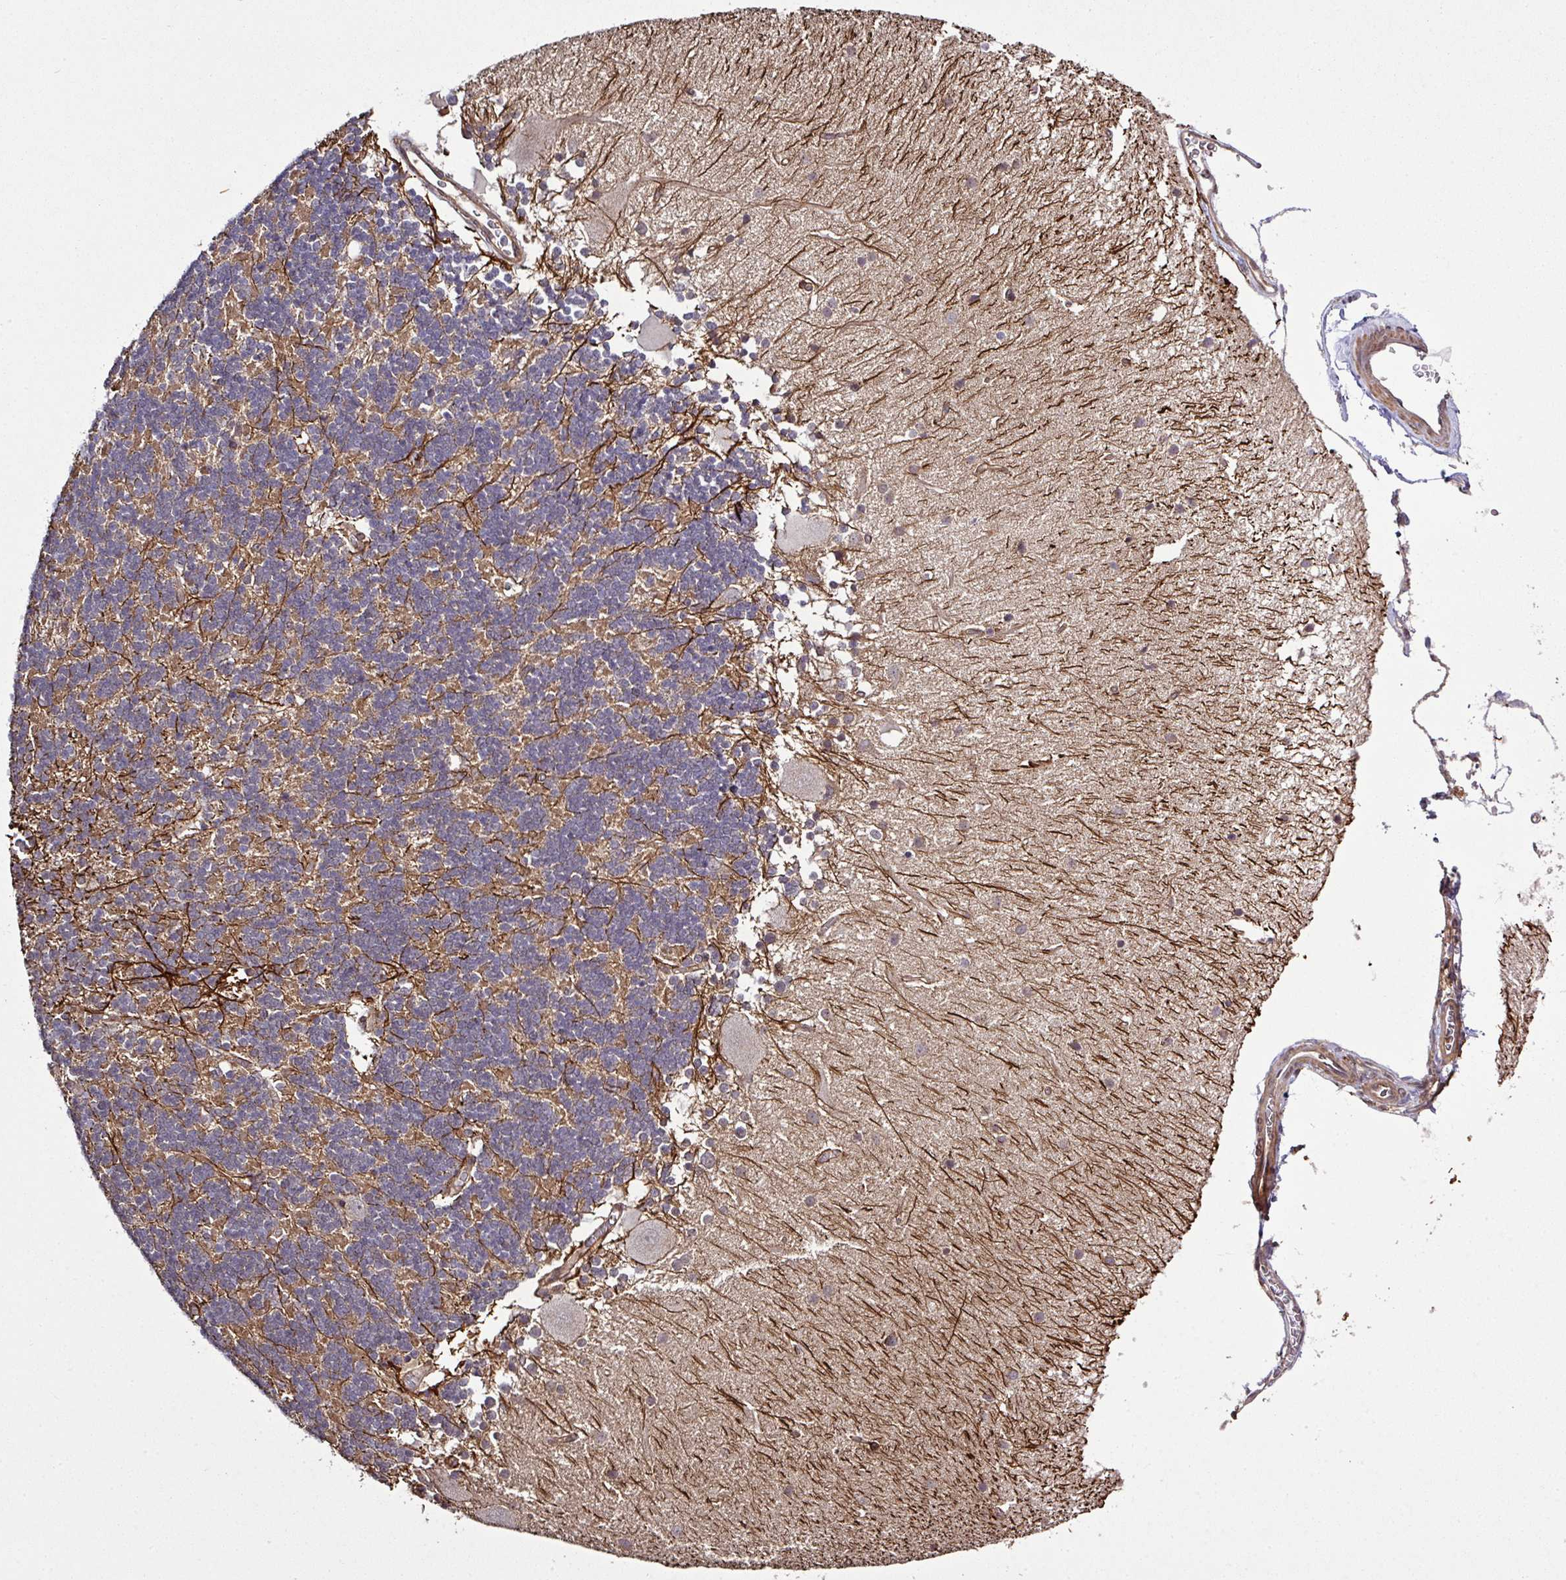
{"staining": {"intensity": "negative", "quantity": "none", "location": "none"}, "tissue": "cerebellum", "cell_type": "Cells in granular layer", "image_type": "normal", "snomed": [{"axis": "morphology", "description": "Normal tissue, NOS"}, {"axis": "topography", "description": "Cerebellum"}], "caption": "DAB (3,3'-diaminobenzidine) immunohistochemical staining of normal human cerebellum exhibits no significant expression in cells in granular layer.", "gene": "ARPIN", "patient": {"sex": "female", "age": 54}}